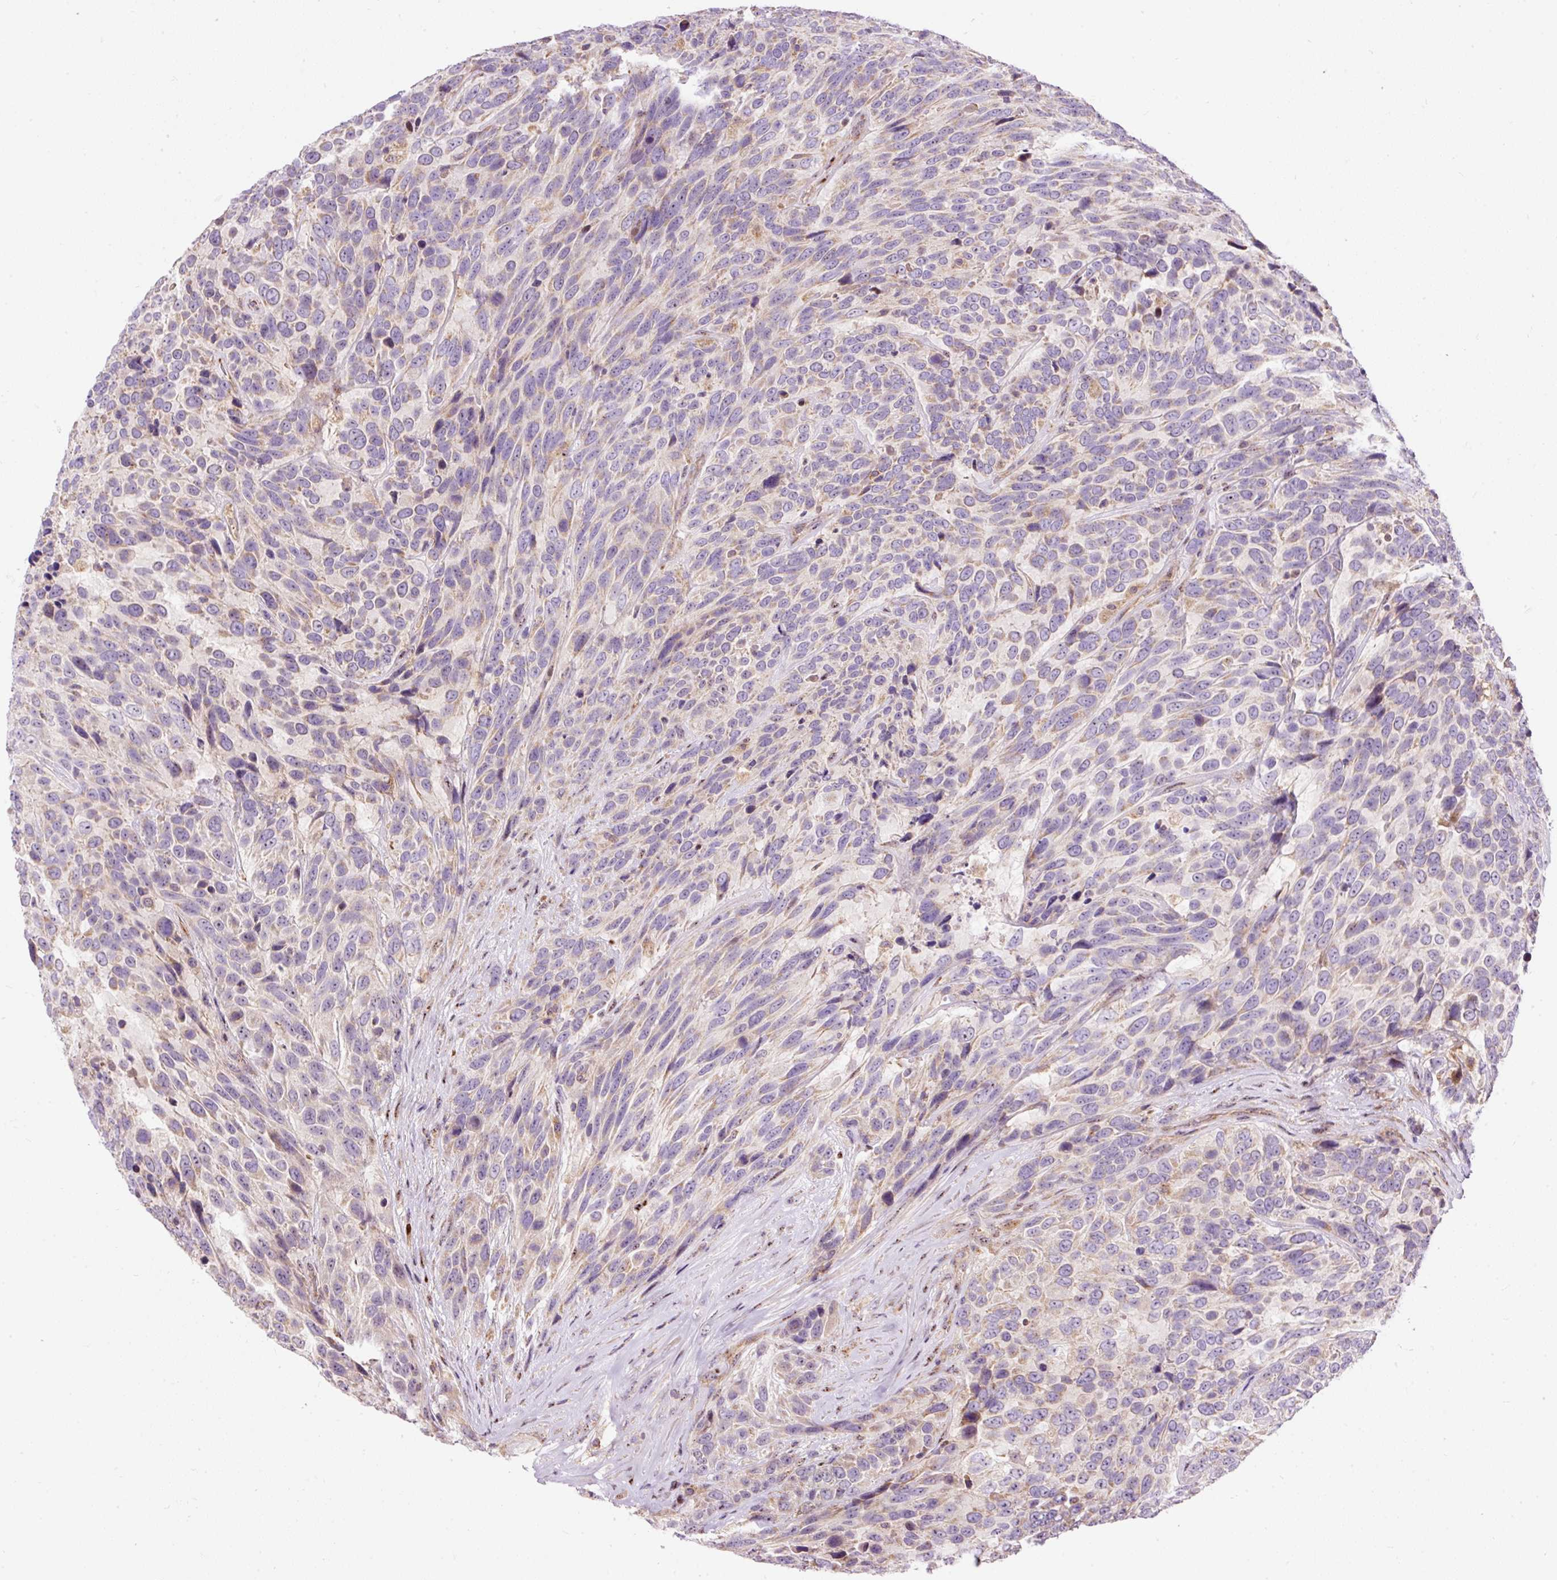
{"staining": {"intensity": "weak", "quantity": "<25%", "location": "cytoplasmic/membranous"}, "tissue": "urothelial cancer", "cell_type": "Tumor cells", "image_type": "cancer", "snomed": [{"axis": "morphology", "description": "Urothelial carcinoma, High grade"}, {"axis": "topography", "description": "Urinary bladder"}], "caption": "There is no significant expression in tumor cells of high-grade urothelial carcinoma.", "gene": "BOLA3", "patient": {"sex": "female", "age": 70}}